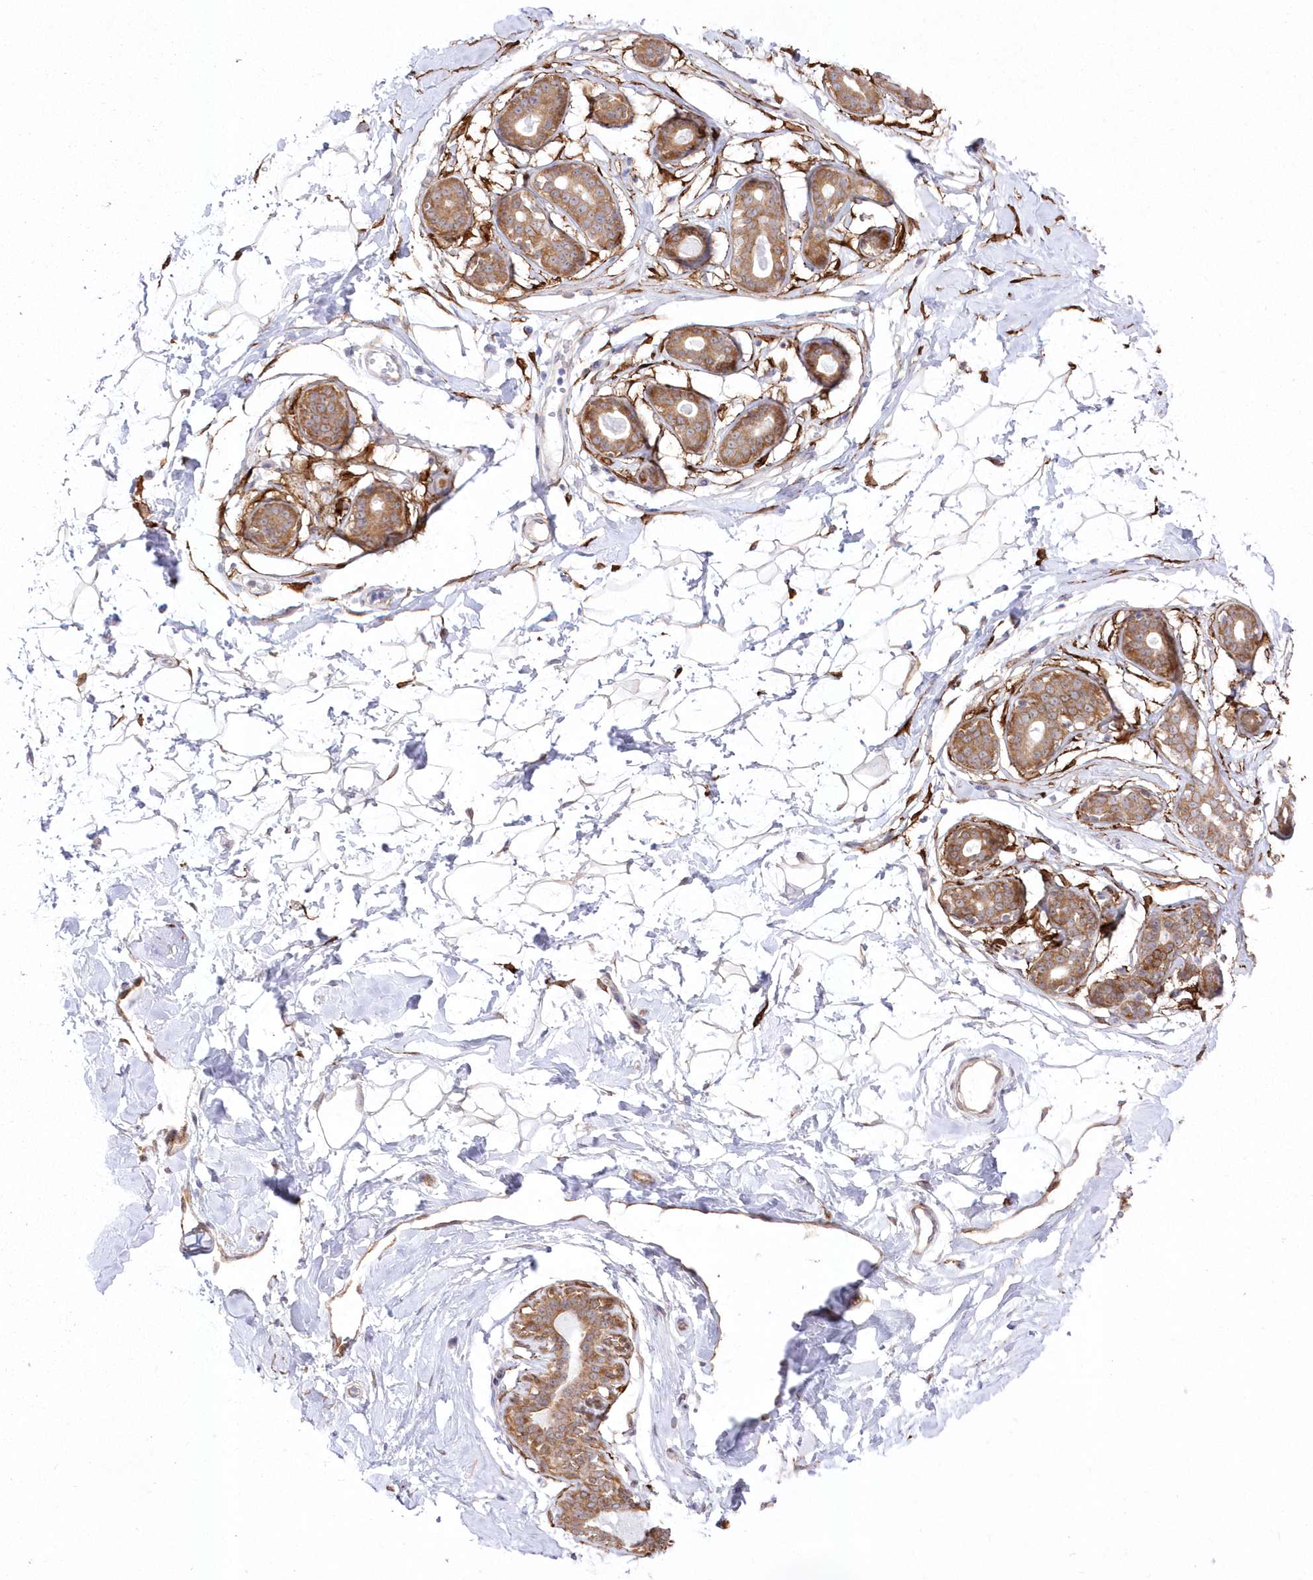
{"staining": {"intensity": "negative", "quantity": "none", "location": "none"}, "tissue": "breast", "cell_type": "Adipocytes", "image_type": "normal", "snomed": [{"axis": "morphology", "description": "Normal tissue, NOS"}, {"axis": "morphology", "description": "Adenoma, NOS"}, {"axis": "topography", "description": "Breast"}], "caption": "High power microscopy histopathology image of an immunohistochemistry histopathology image of benign breast, revealing no significant positivity in adipocytes.", "gene": "SH3PXD2B", "patient": {"sex": "female", "age": 23}}